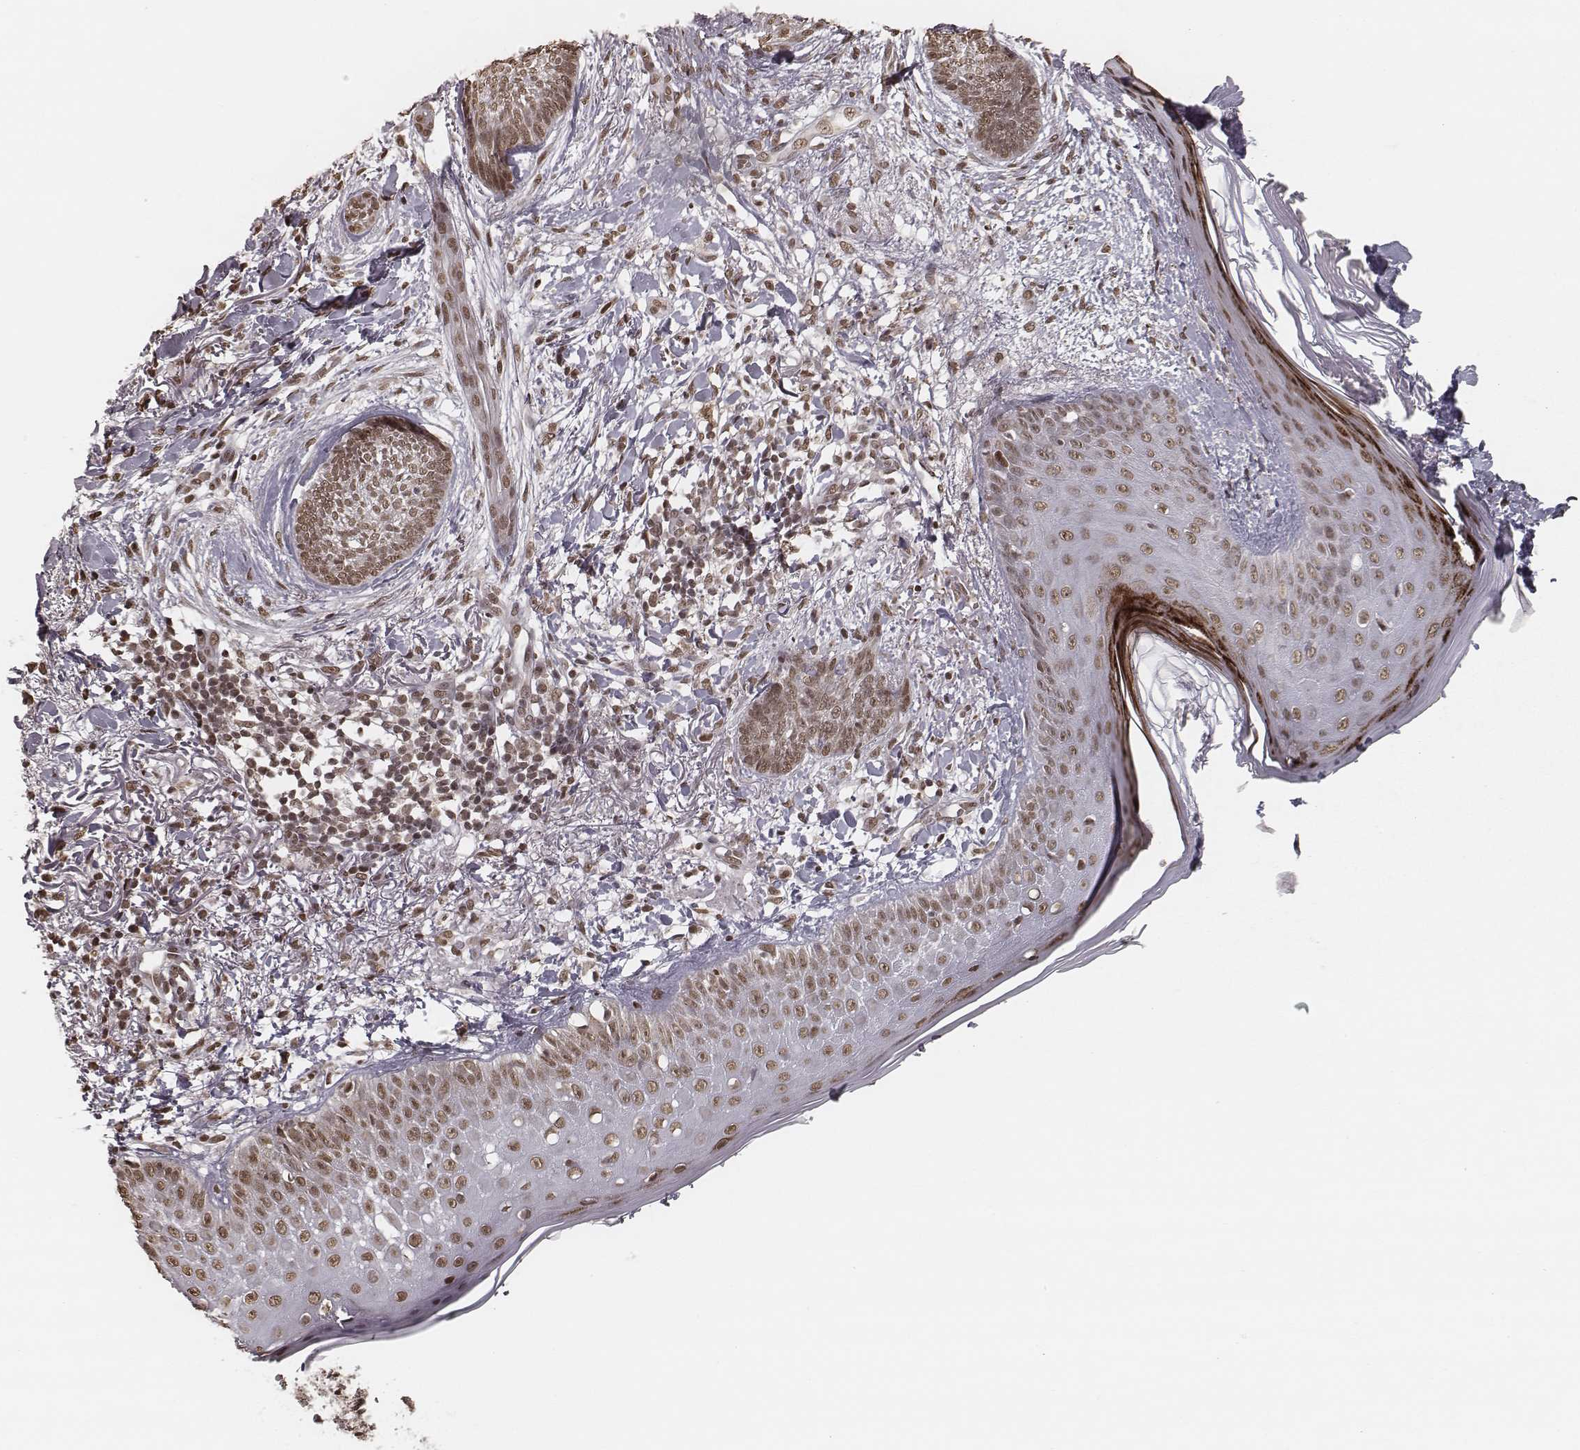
{"staining": {"intensity": "weak", "quantity": ">75%", "location": "nuclear"}, "tissue": "skin cancer", "cell_type": "Tumor cells", "image_type": "cancer", "snomed": [{"axis": "morphology", "description": "Normal tissue, NOS"}, {"axis": "morphology", "description": "Basal cell carcinoma"}, {"axis": "topography", "description": "Skin"}], "caption": "Immunohistochemical staining of basal cell carcinoma (skin) reveals low levels of weak nuclear positivity in about >75% of tumor cells. The staining is performed using DAB (3,3'-diaminobenzidine) brown chromogen to label protein expression. The nuclei are counter-stained blue using hematoxylin.", "gene": "HMGA2", "patient": {"sex": "male", "age": 84}}